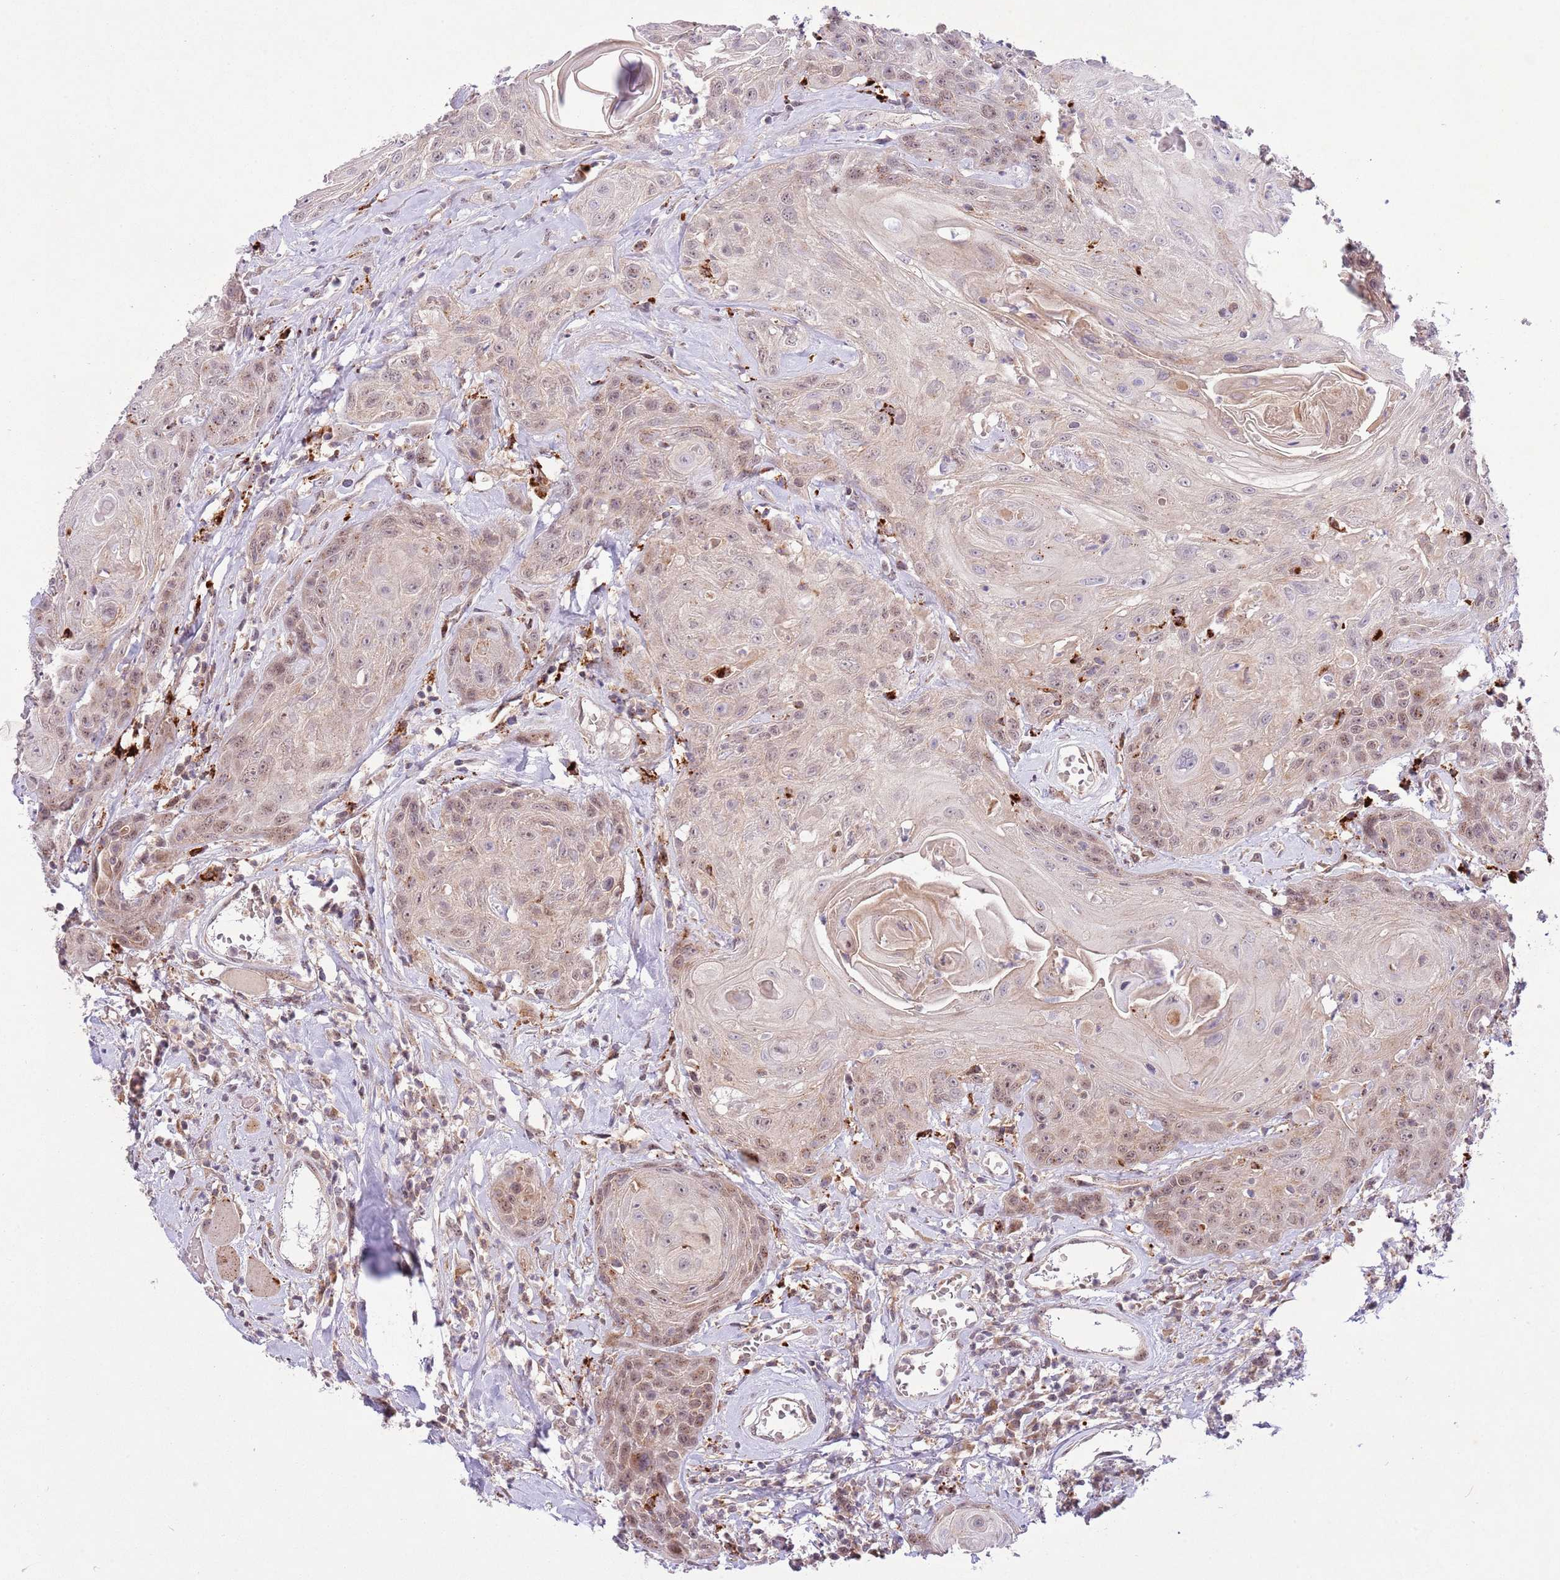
{"staining": {"intensity": "weak", "quantity": ">75%", "location": "cytoplasmic/membranous,nuclear"}, "tissue": "head and neck cancer", "cell_type": "Tumor cells", "image_type": "cancer", "snomed": [{"axis": "morphology", "description": "Squamous cell carcinoma, NOS"}, {"axis": "topography", "description": "Head-Neck"}], "caption": "IHC (DAB) staining of squamous cell carcinoma (head and neck) exhibits weak cytoplasmic/membranous and nuclear protein positivity in about >75% of tumor cells.", "gene": "TRIM27", "patient": {"sex": "female", "age": 59}}